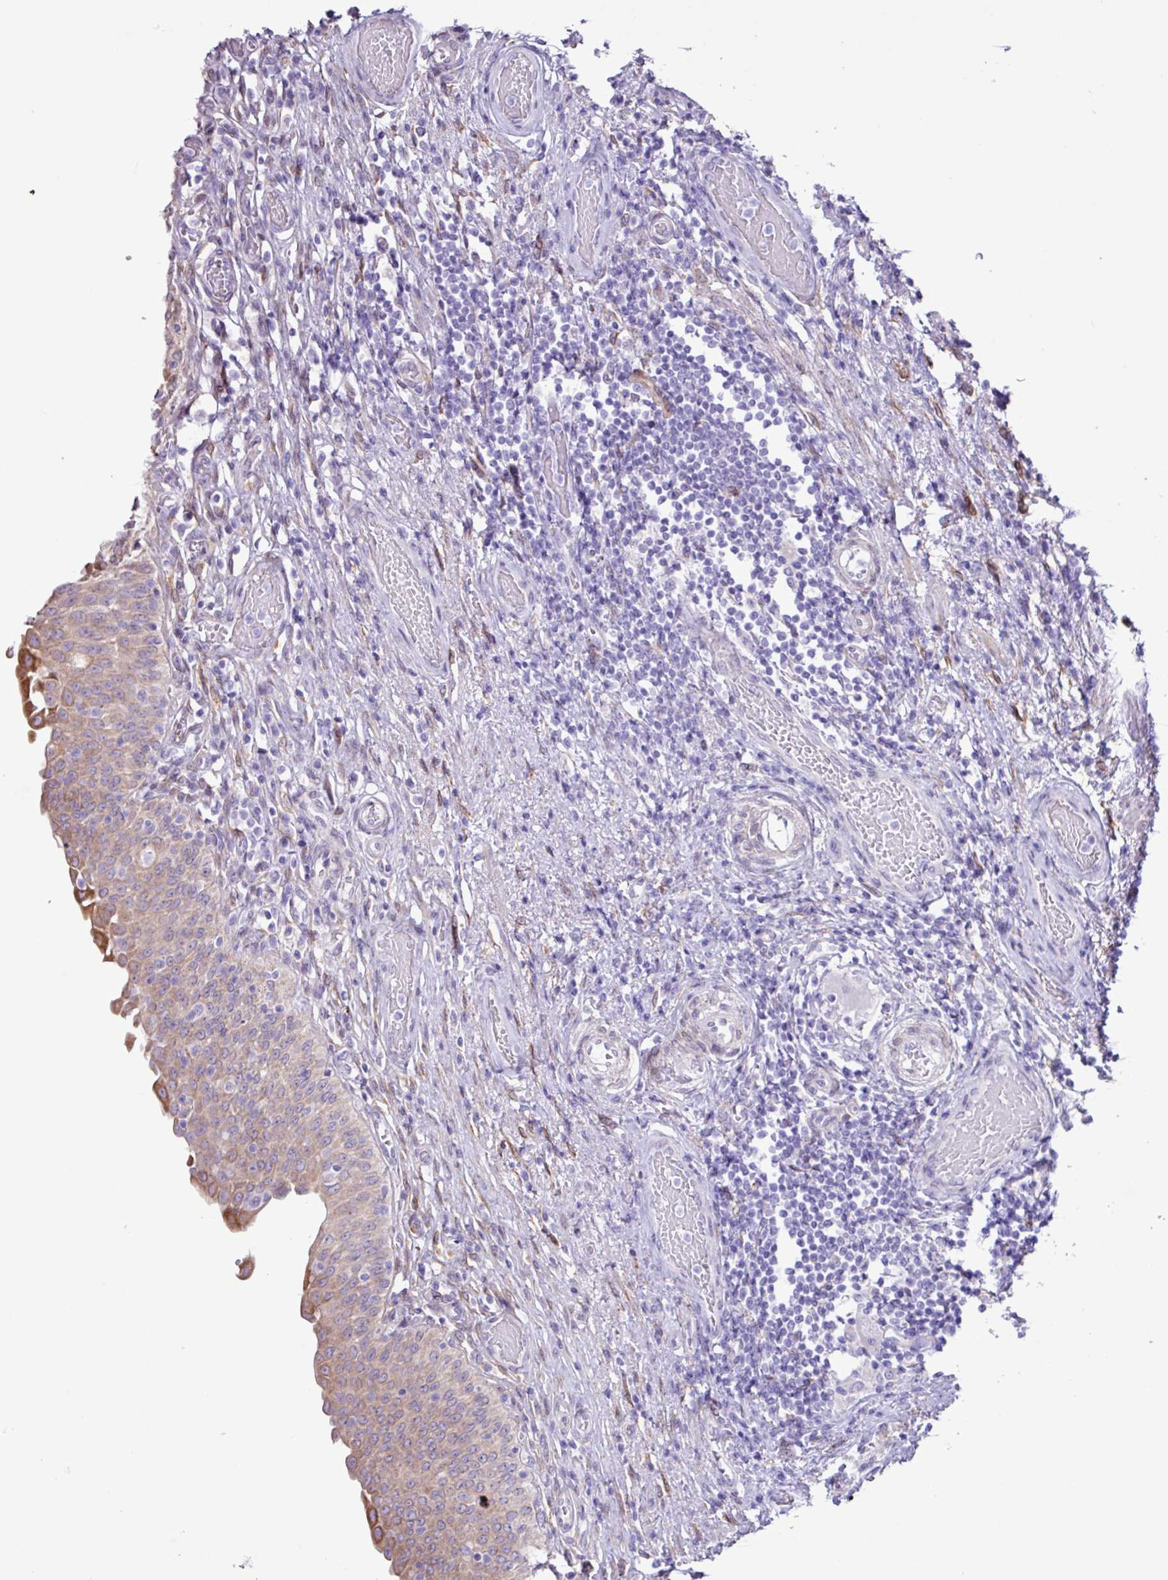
{"staining": {"intensity": "moderate", "quantity": "25%-75%", "location": "cytoplasmic/membranous"}, "tissue": "urinary bladder", "cell_type": "Urothelial cells", "image_type": "normal", "snomed": [{"axis": "morphology", "description": "Normal tissue, NOS"}, {"axis": "topography", "description": "Urinary bladder"}], "caption": "Immunohistochemical staining of unremarkable human urinary bladder exhibits medium levels of moderate cytoplasmic/membranous staining in about 25%-75% of urothelial cells.", "gene": "SLC38A1", "patient": {"sex": "male", "age": 71}}